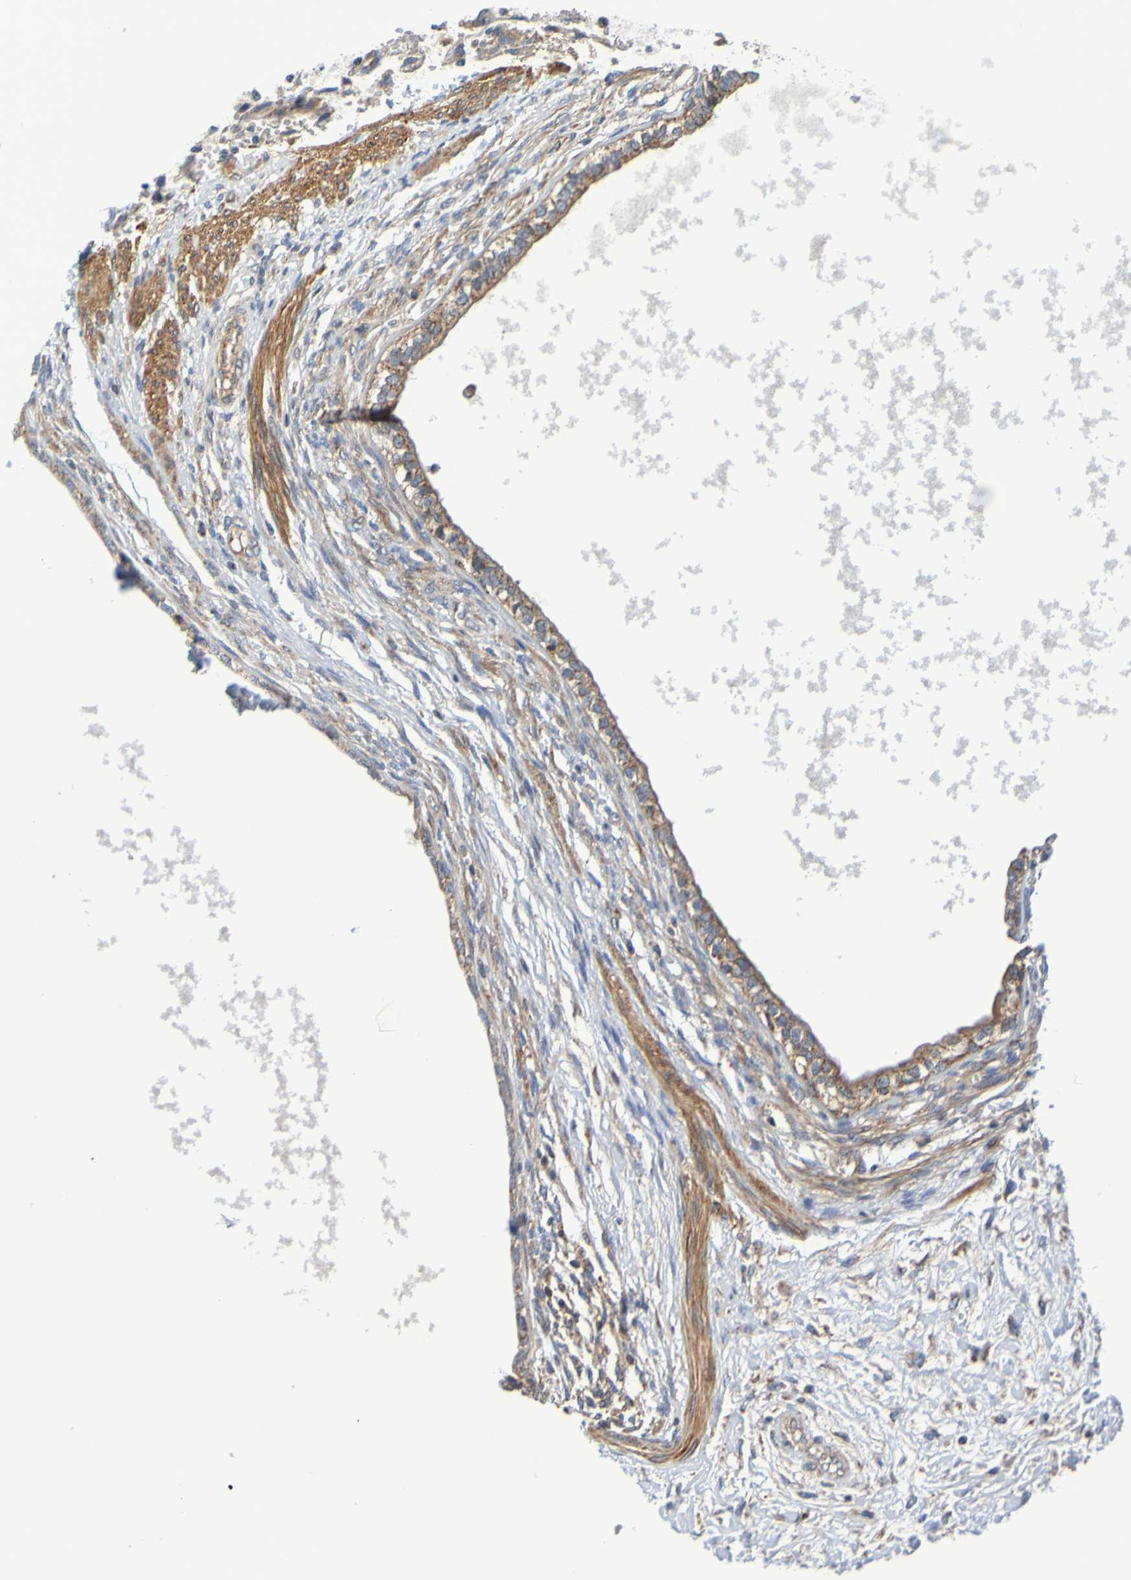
{"staining": {"intensity": "moderate", "quantity": ">75%", "location": "cytoplasmic/membranous"}, "tissue": "testis cancer", "cell_type": "Tumor cells", "image_type": "cancer", "snomed": [{"axis": "morphology", "description": "Carcinoma, Embryonal, NOS"}, {"axis": "topography", "description": "Testis"}], "caption": "About >75% of tumor cells in human testis embryonal carcinoma reveal moderate cytoplasmic/membranous protein positivity as visualized by brown immunohistochemical staining.", "gene": "CCDC51", "patient": {"sex": "male", "age": 26}}